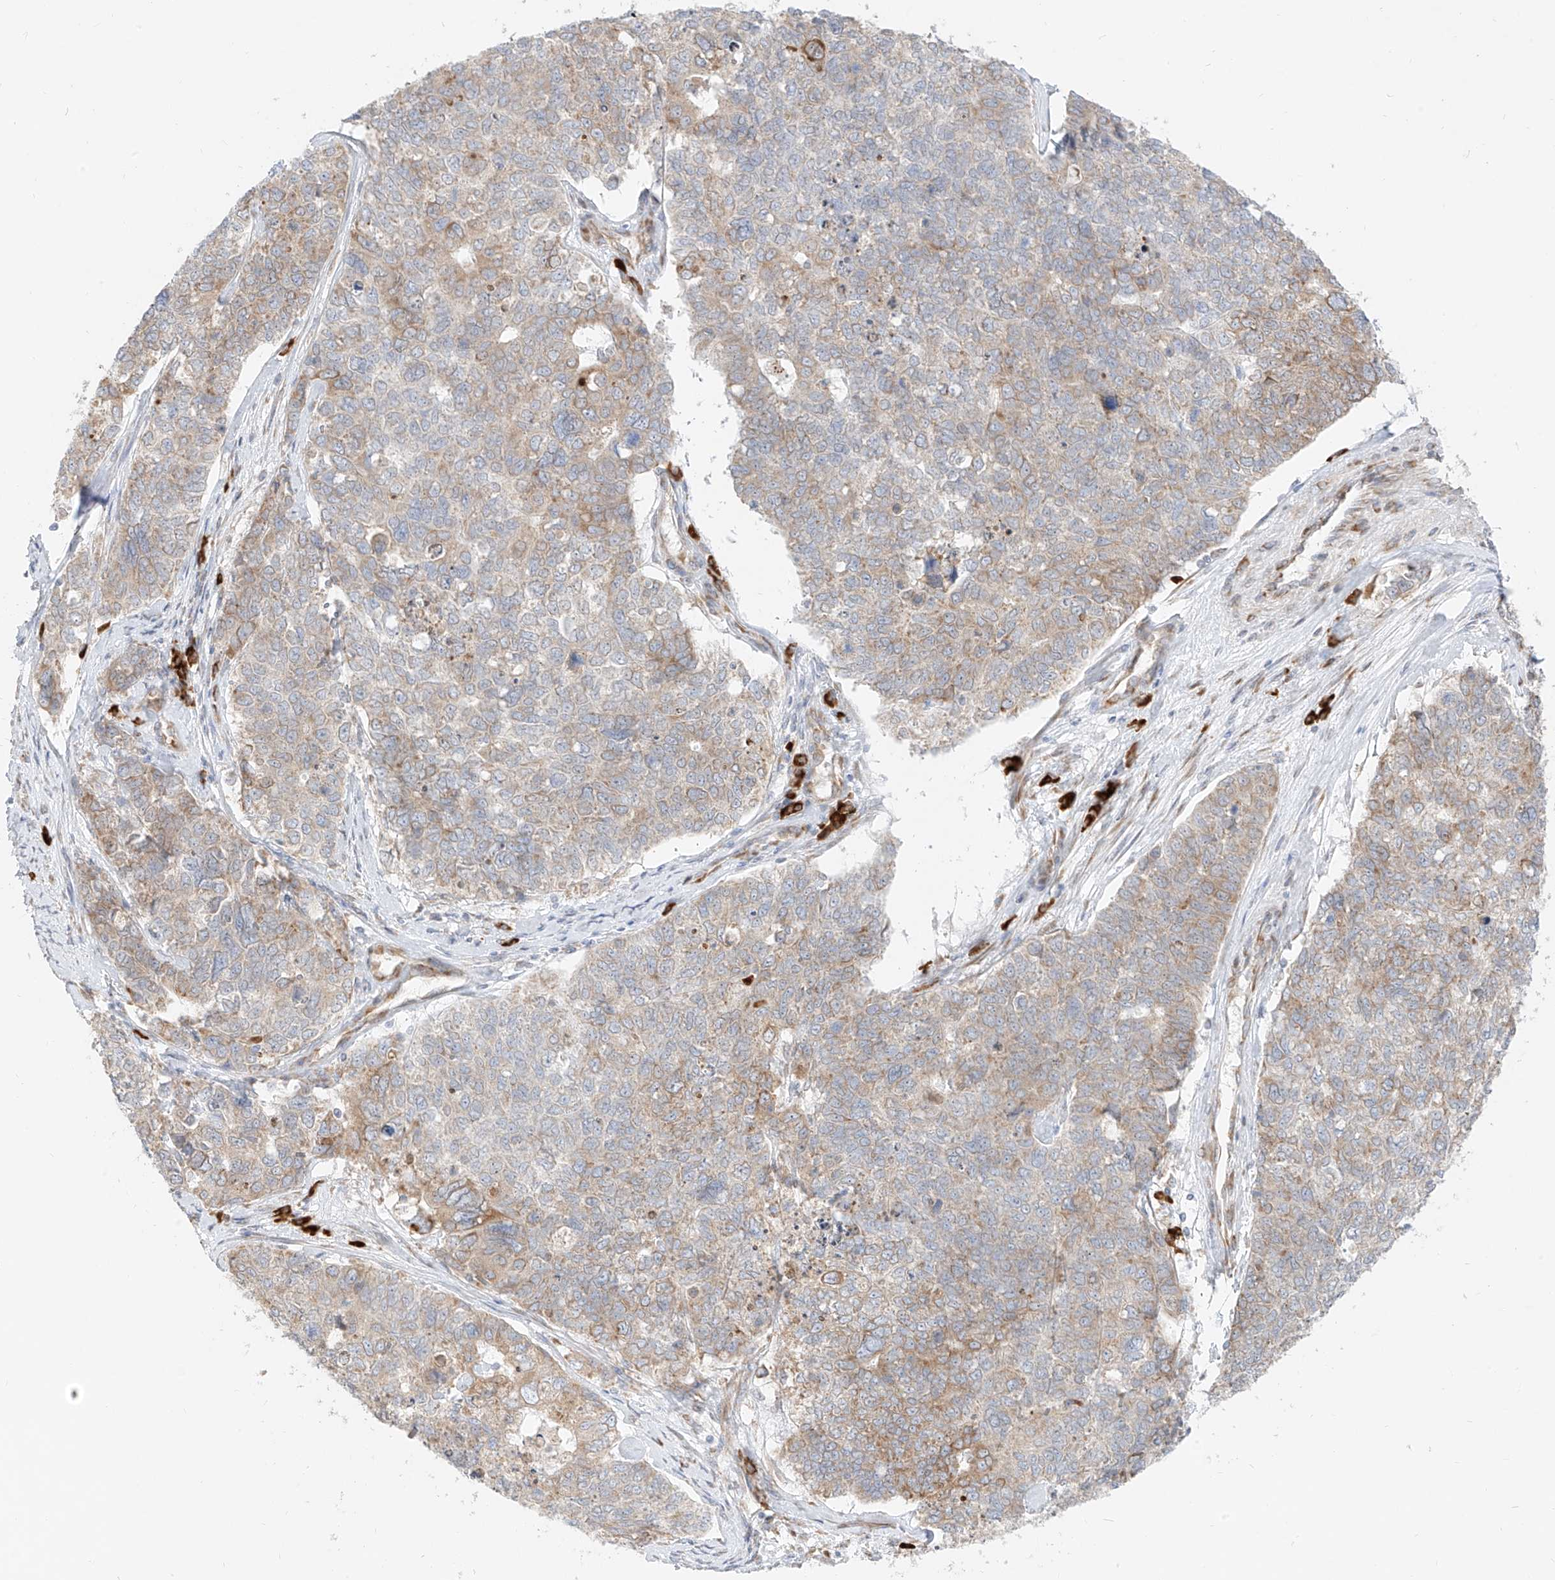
{"staining": {"intensity": "moderate", "quantity": "<25%", "location": "cytoplasmic/membranous"}, "tissue": "cervical cancer", "cell_type": "Tumor cells", "image_type": "cancer", "snomed": [{"axis": "morphology", "description": "Squamous cell carcinoma, NOS"}, {"axis": "topography", "description": "Cervix"}], "caption": "Immunohistochemistry of cervical cancer shows low levels of moderate cytoplasmic/membranous staining in approximately <25% of tumor cells.", "gene": "STT3A", "patient": {"sex": "female", "age": 63}}